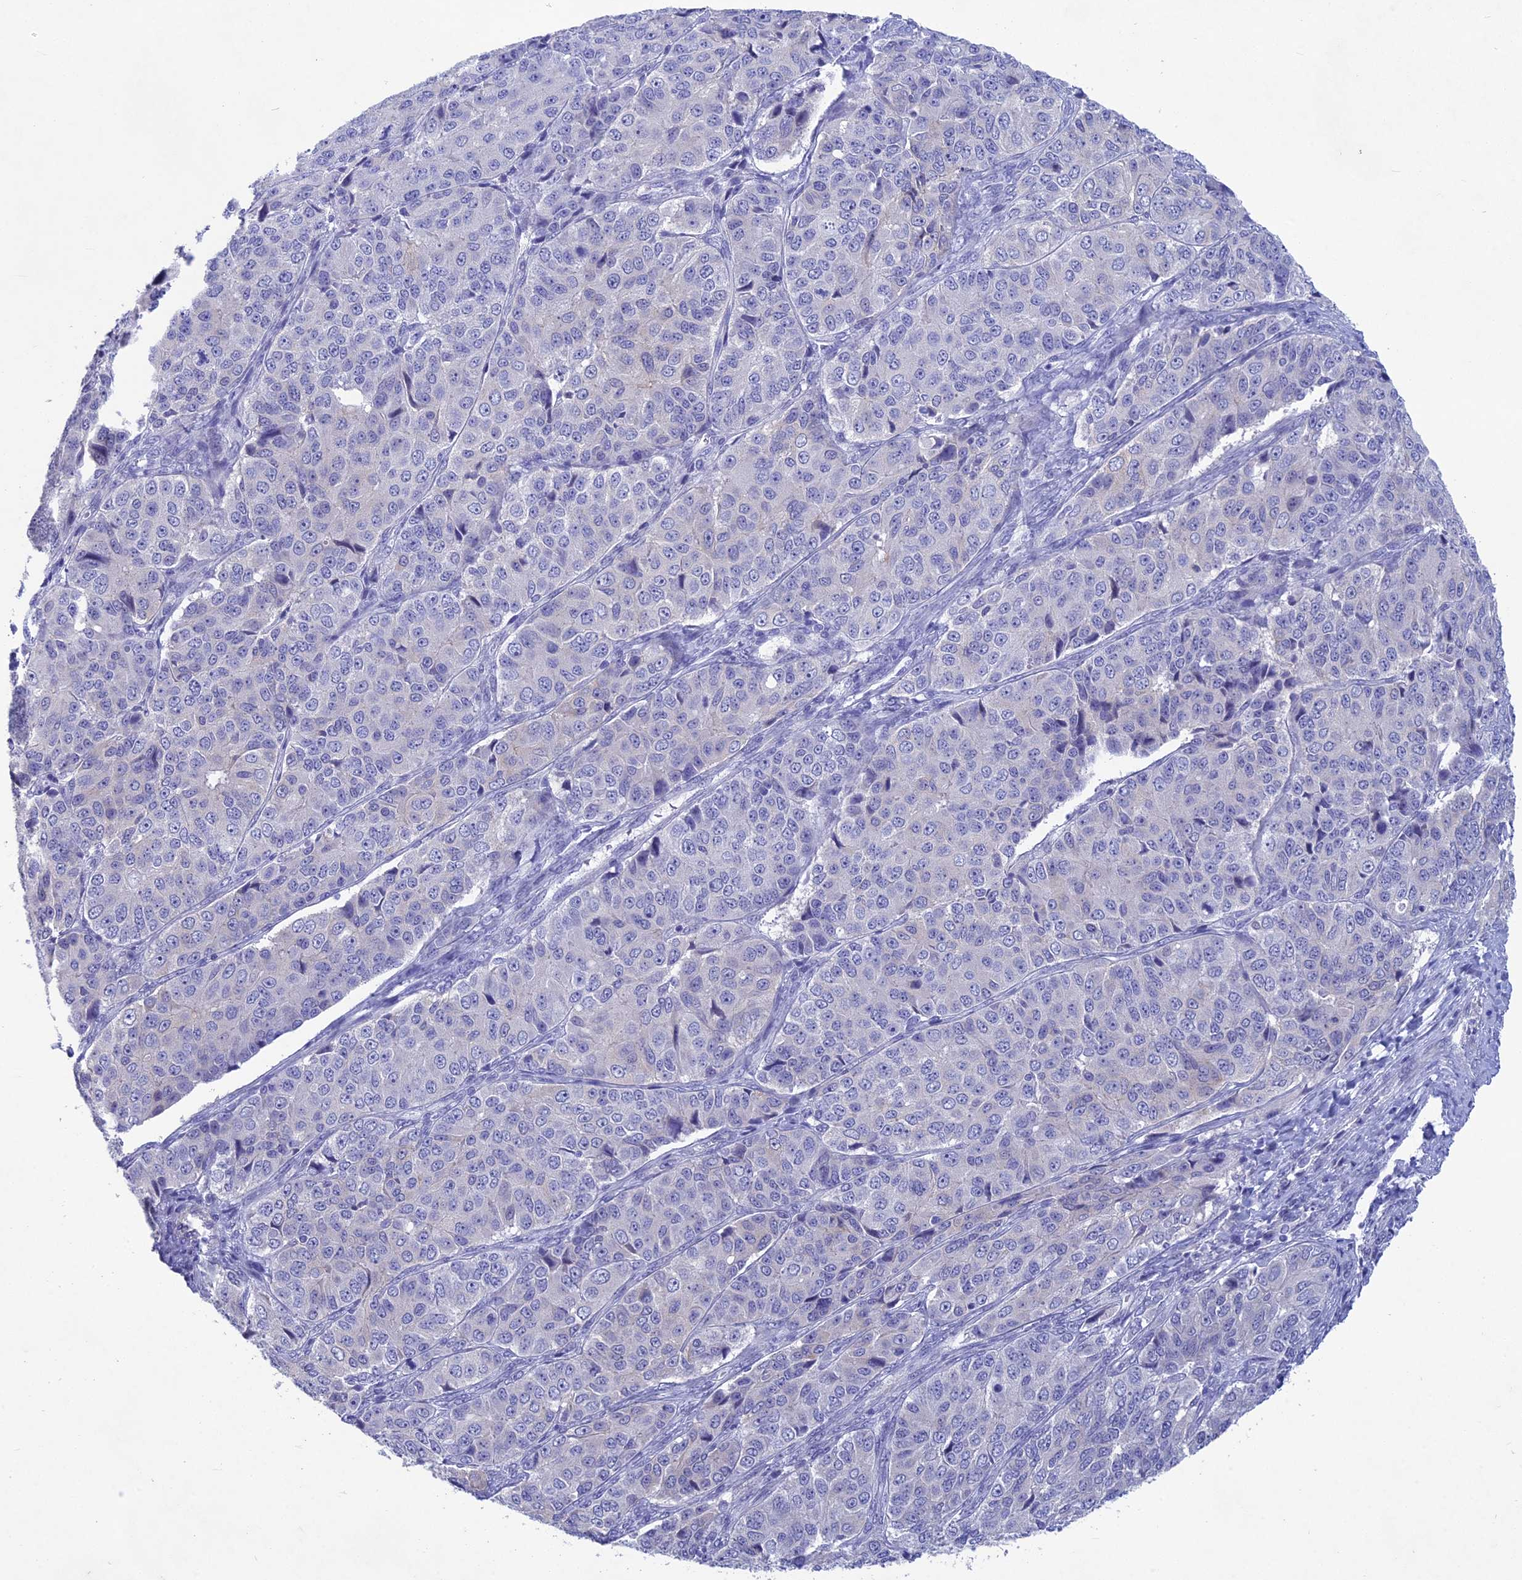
{"staining": {"intensity": "negative", "quantity": "none", "location": "none"}, "tissue": "ovarian cancer", "cell_type": "Tumor cells", "image_type": "cancer", "snomed": [{"axis": "morphology", "description": "Carcinoma, endometroid"}, {"axis": "topography", "description": "Ovary"}], "caption": "A photomicrograph of human endometroid carcinoma (ovarian) is negative for staining in tumor cells.", "gene": "BTBD19", "patient": {"sex": "female", "age": 51}}